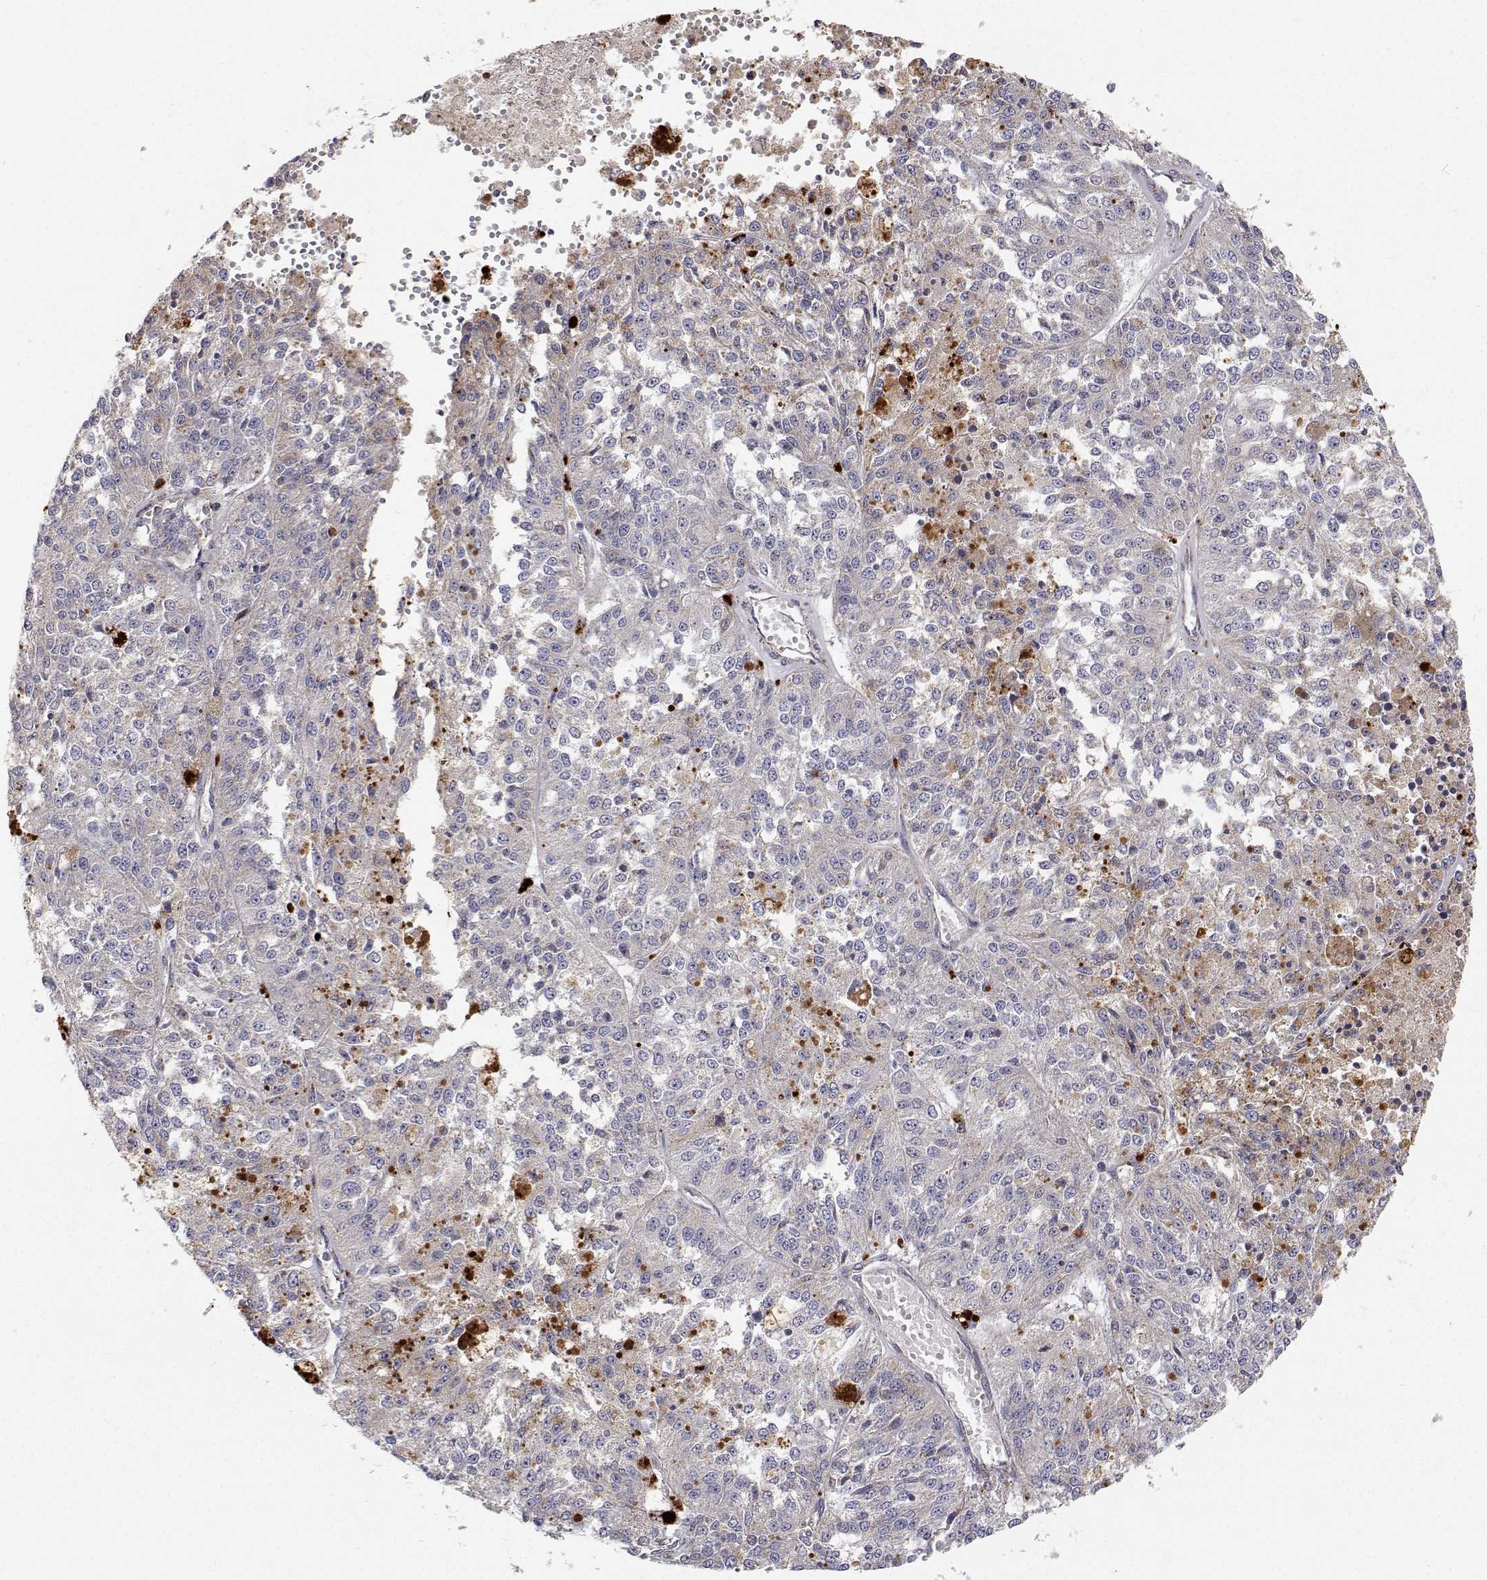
{"staining": {"intensity": "negative", "quantity": "none", "location": "none"}, "tissue": "melanoma", "cell_type": "Tumor cells", "image_type": "cancer", "snomed": [{"axis": "morphology", "description": "Malignant melanoma, Metastatic site"}, {"axis": "topography", "description": "Lymph node"}], "caption": "The photomicrograph exhibits no significant positivity in tumor cells of melanoma.", "gene": "SPICE1", "patient": {"sex": "female", "age": 64}}